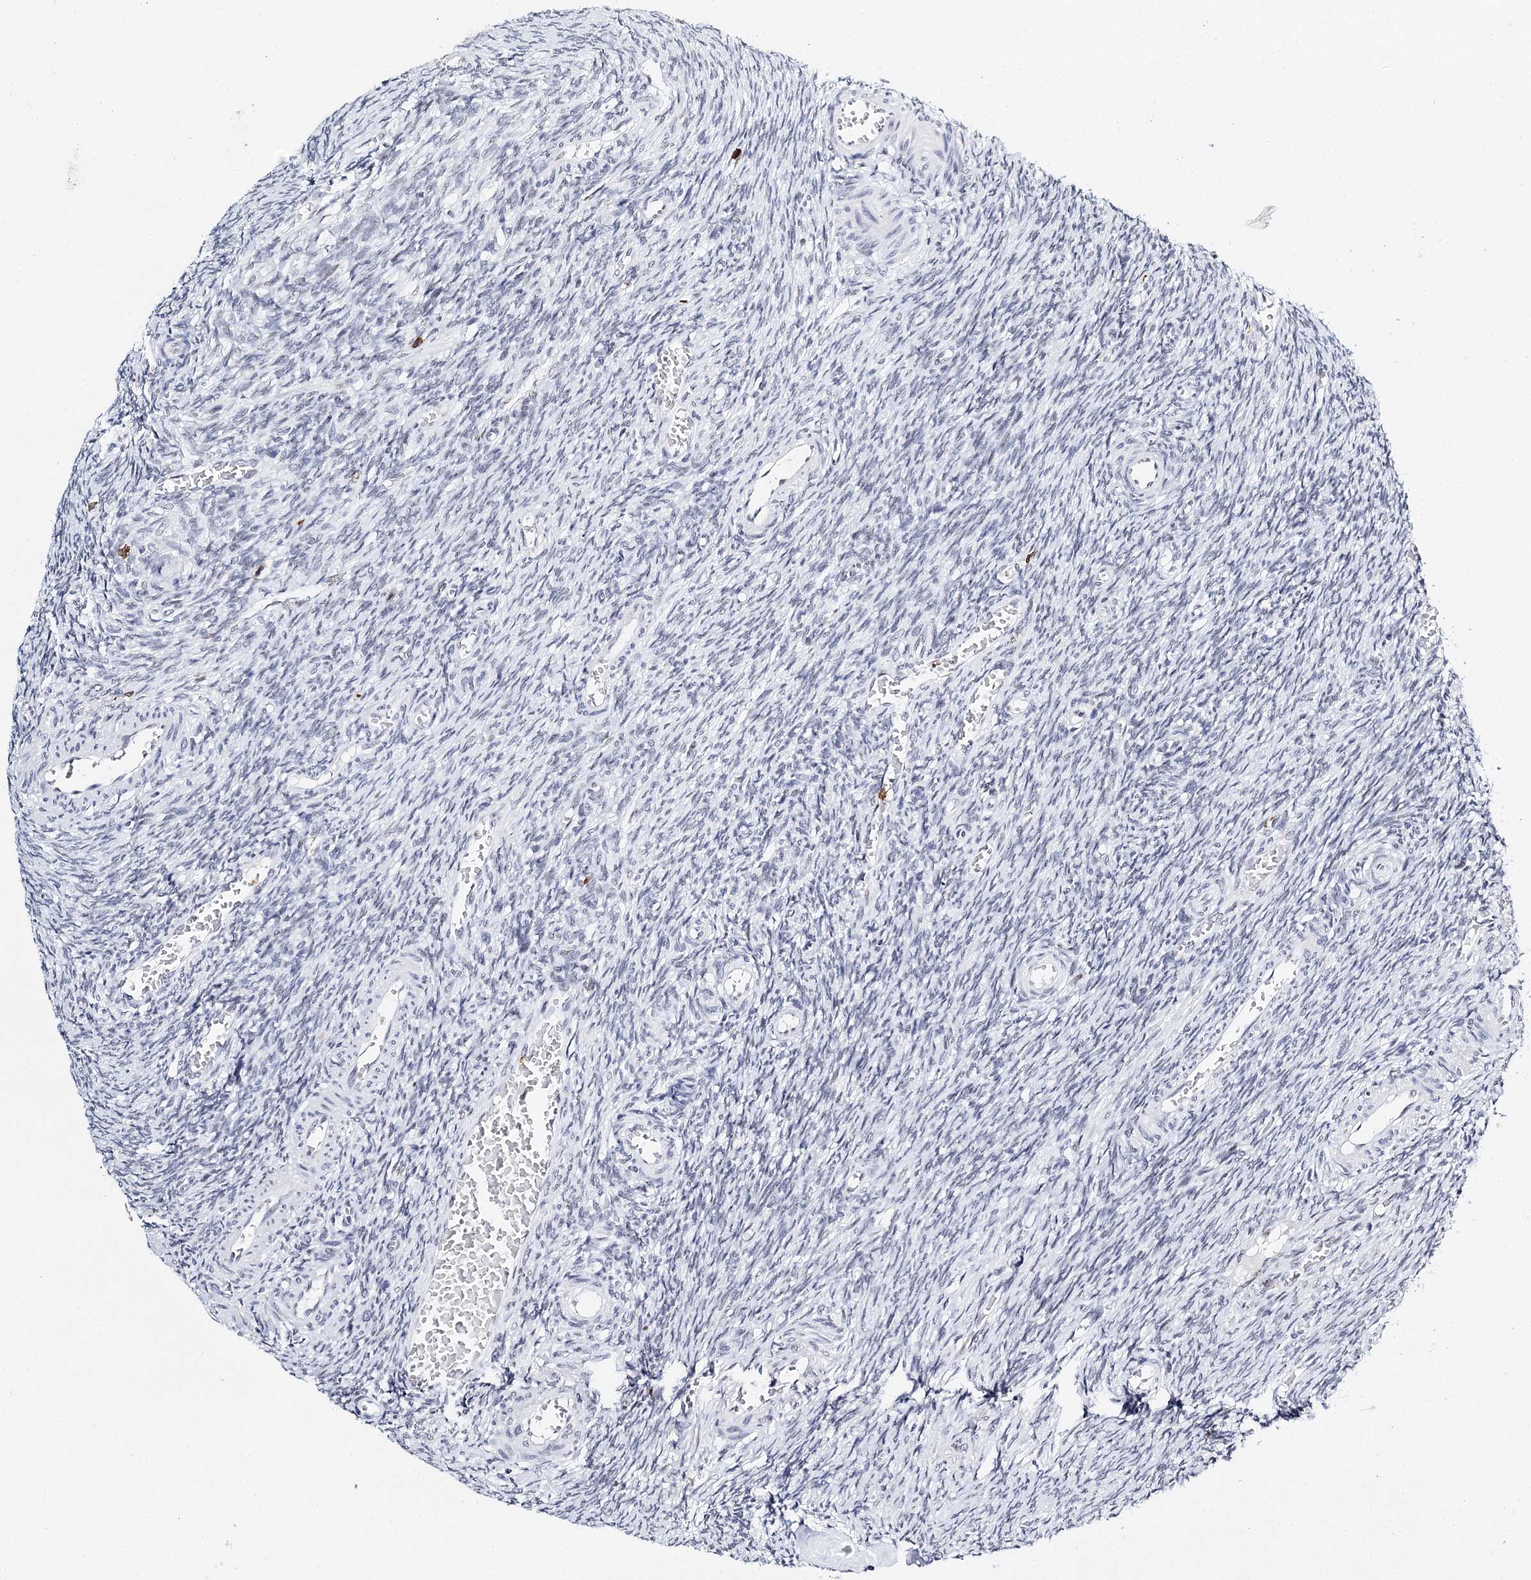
{"staining": {"intensity": "negative", "quantity": "none", "location": "none"}, "tissue": "ovary", "cell_type": "Ovarian stroma cells", "image_type": "normal", "snomed": [{"axis": "morphology", "description": "Normal tissue, NOS"}, {"axis": "topography", "description": "Ovary"}], "caption": "IHC histopathology image of normal human ovary stained for a protein (brown), which demonstrates no expression in ovarian stroma cells. Nuclei are stained in blue.", "gene": "BARD1", "patient": {"sex": "female", "age": 27}}